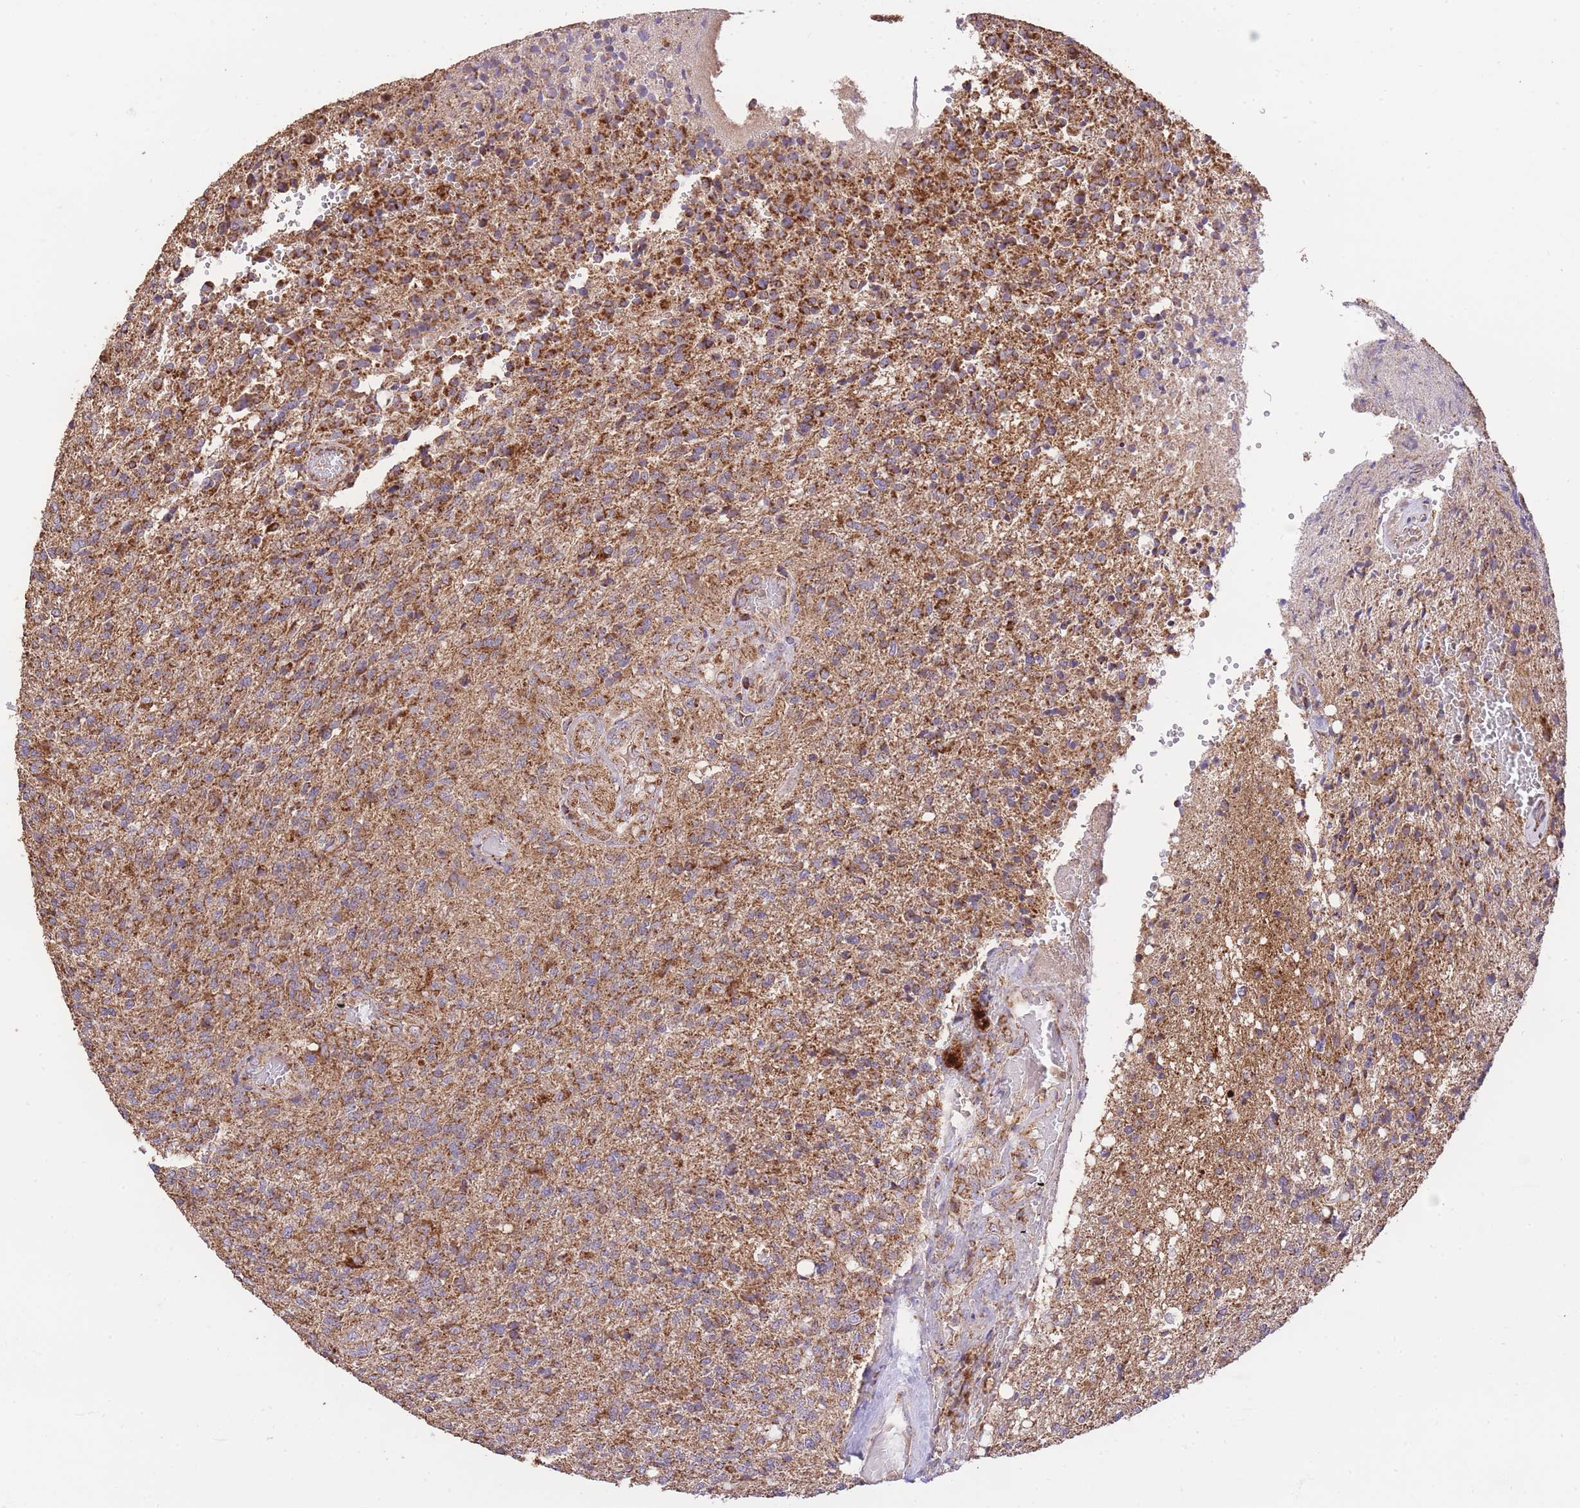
{"staining": {"intensity": "moderate", "quantity": "25%-75%", "location": "cytoplasmic/membranous"}, "tissue": "glioma", "cell_type": "Tumor cells", "image_type": "cancer", "snomed": [{"axis": "morphology", "description": "Glioma, malignant, High grade"}, {"axis": "topography", "description": "Brain"}], "caption": "Immunohistochemistry photomicrograph of neoplastic tissue: human malignant glioma (high-grade) stained using IHC displays medium levels of moderate protein expression localized specifically in the cytoplasmic/membranous of tumor cells, appearing as a cytoplasmic/membranous brown color.", "gene": "PREP", "patient": {"sex": "male", "age": 56}}